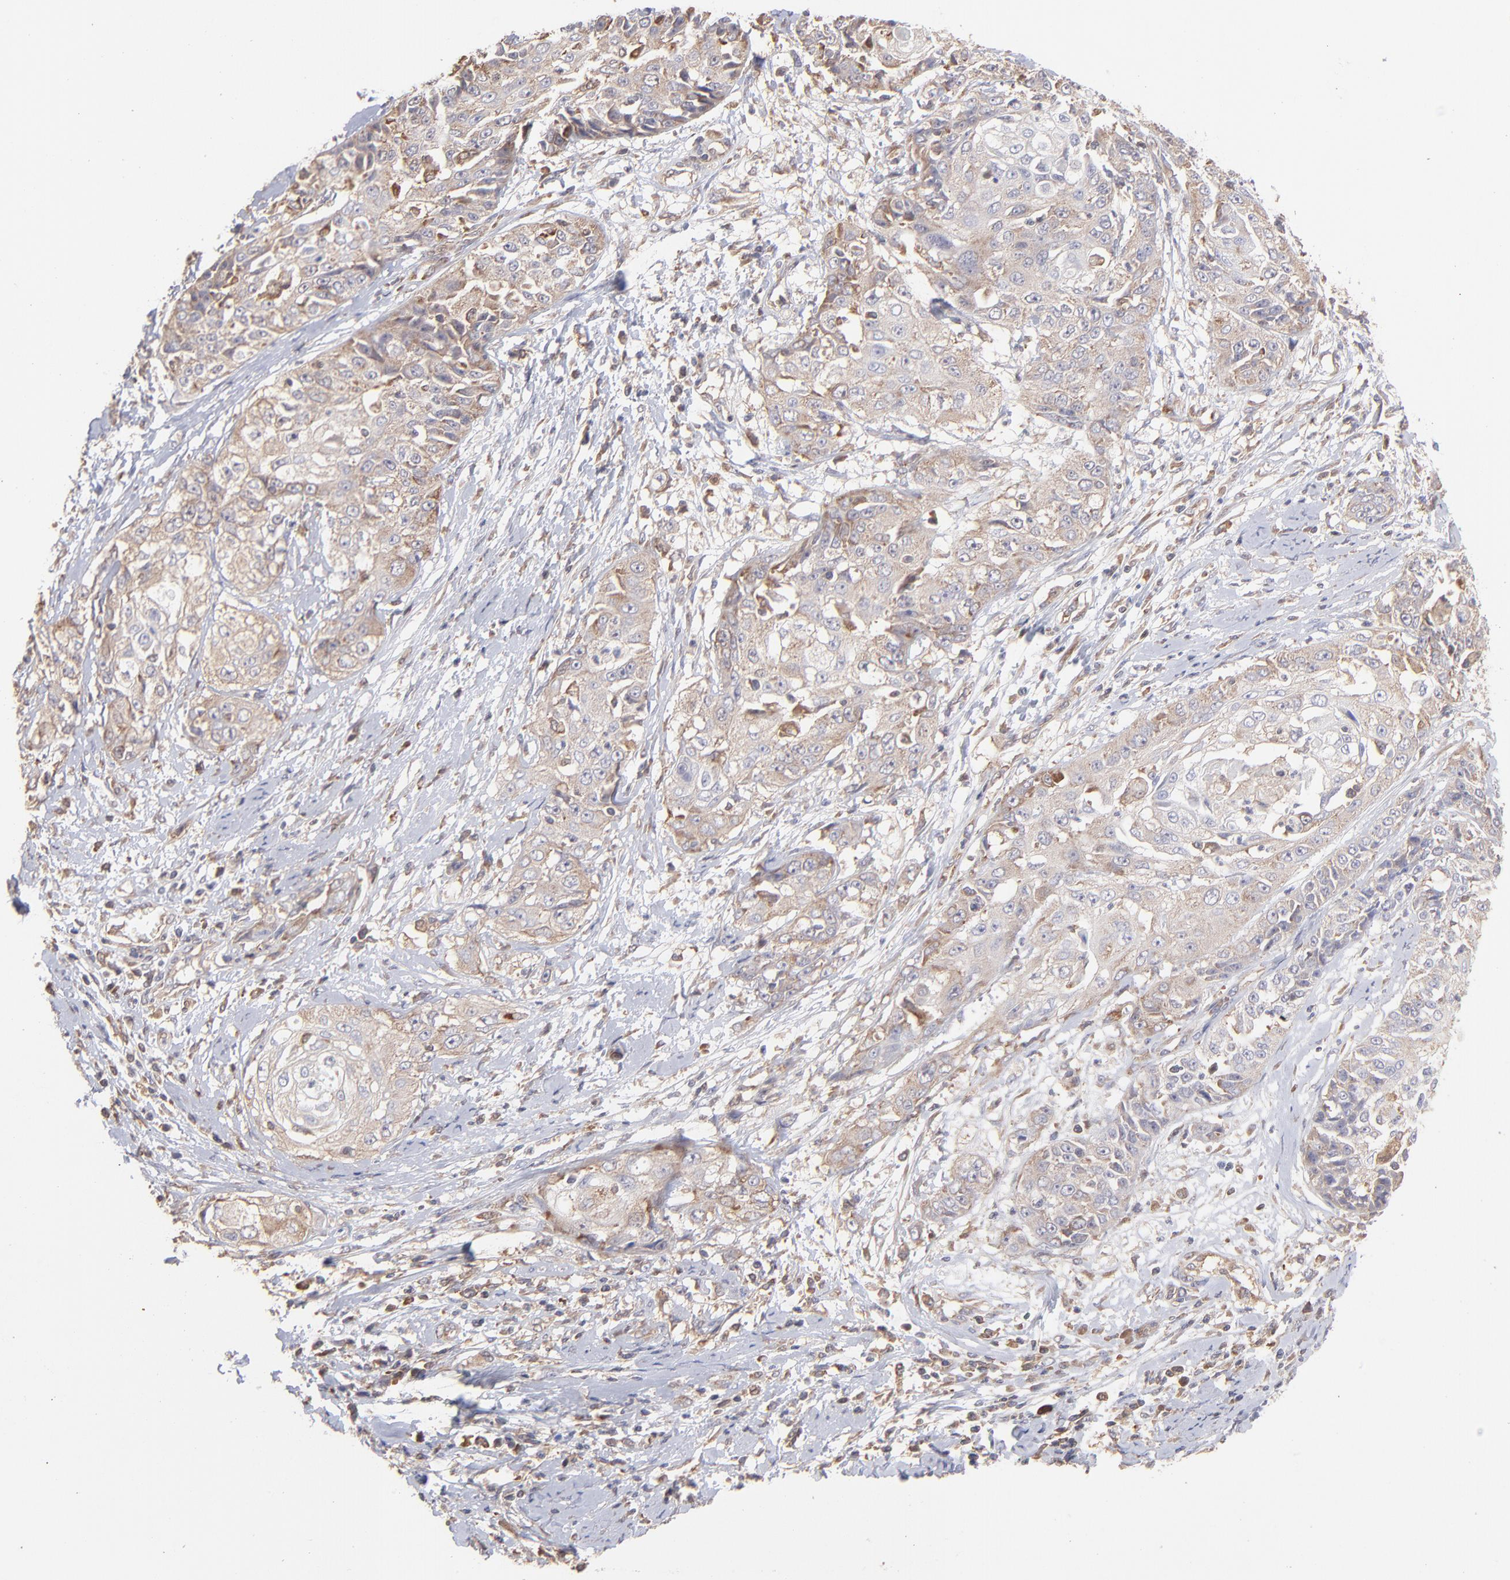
{"staining": {"intensity": "weak", "quantity": ">75%", "location": "cytoplasmic/membranous"}, "tissue": "cervical cancer", "cell_type": "Tumor cells", "image_type": "cancer", "snomed": [{"axis": "morphology", "description": "Squamous cell carcinoma, NOS"}, {"axis": "topography", "description": "Cervix"}], "caption": "The image exhibits immunohistochemical staining of cervical squamous cell carcinoma. There is weak cytoplasmic/membranous positivity is identified in about >75% of tumor cells. The staining is performed using DAB brown chromogen to label protein expression. The nuclei are counter-stained blue using hematoxylin.", "gene": "MAPRE1", "patient": {"sex": "female", "age": 64}}